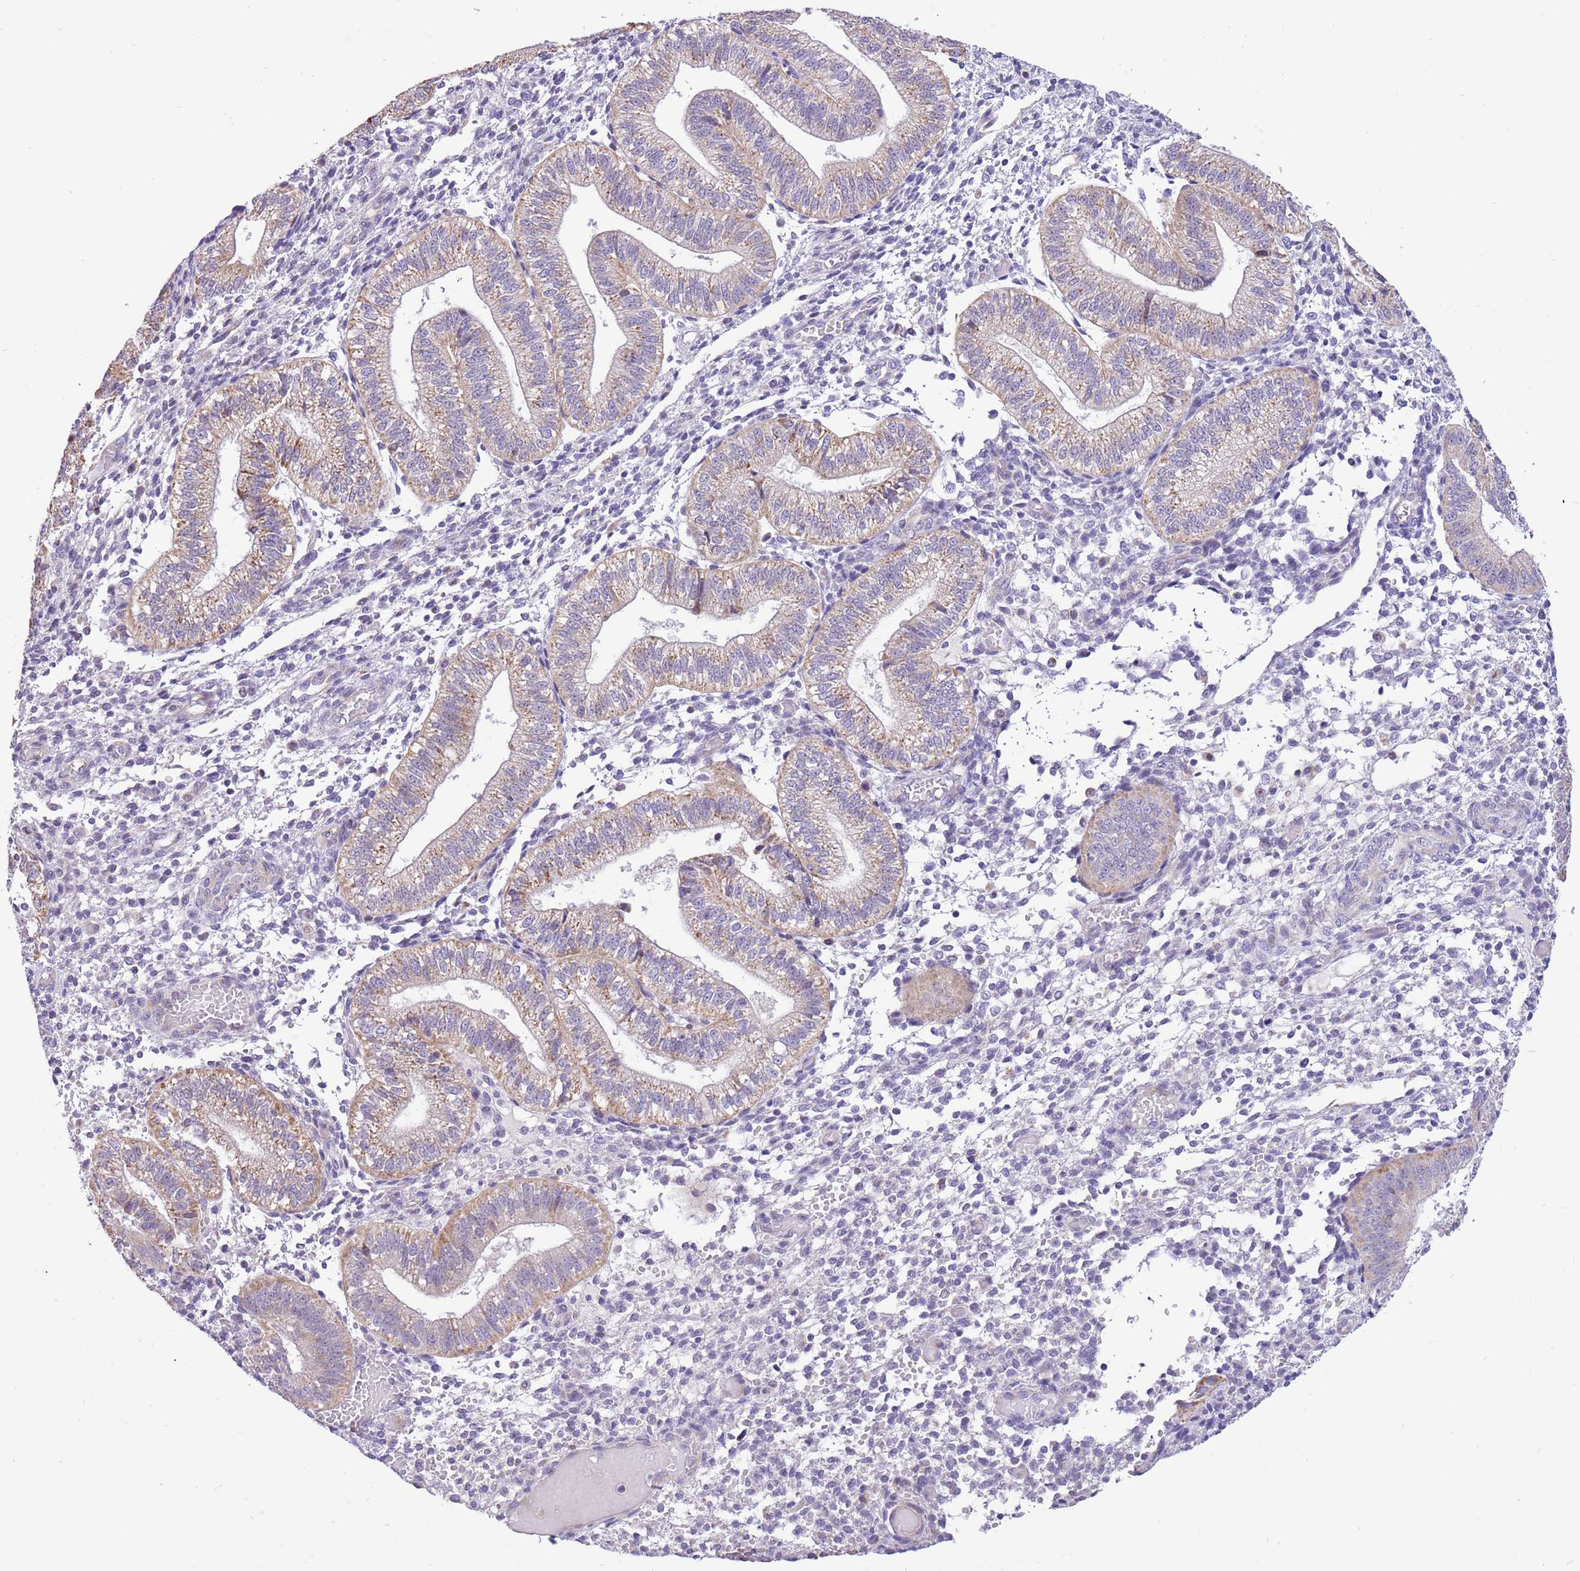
{"staining": {"intensity": "negative", "quantity": "none", "location": "none"}, "tissue": "endometrium", "cell_type": "Cells in endometrial stroma", "image_type": "normal", "snomed": [{"axis": "morphology", "description": "Normal tissue, NOS"}, {"axis": "topography", "description": "Endometrium"}], "caption": "High power microscopy histopathology image of an immunohistochemistry (IHC) histopathology image of benign endometrium, revealing no significant expression in cells in endometrial stroma.", "gene": "COX17", "patient": {"sex": "female", "age": 34}}